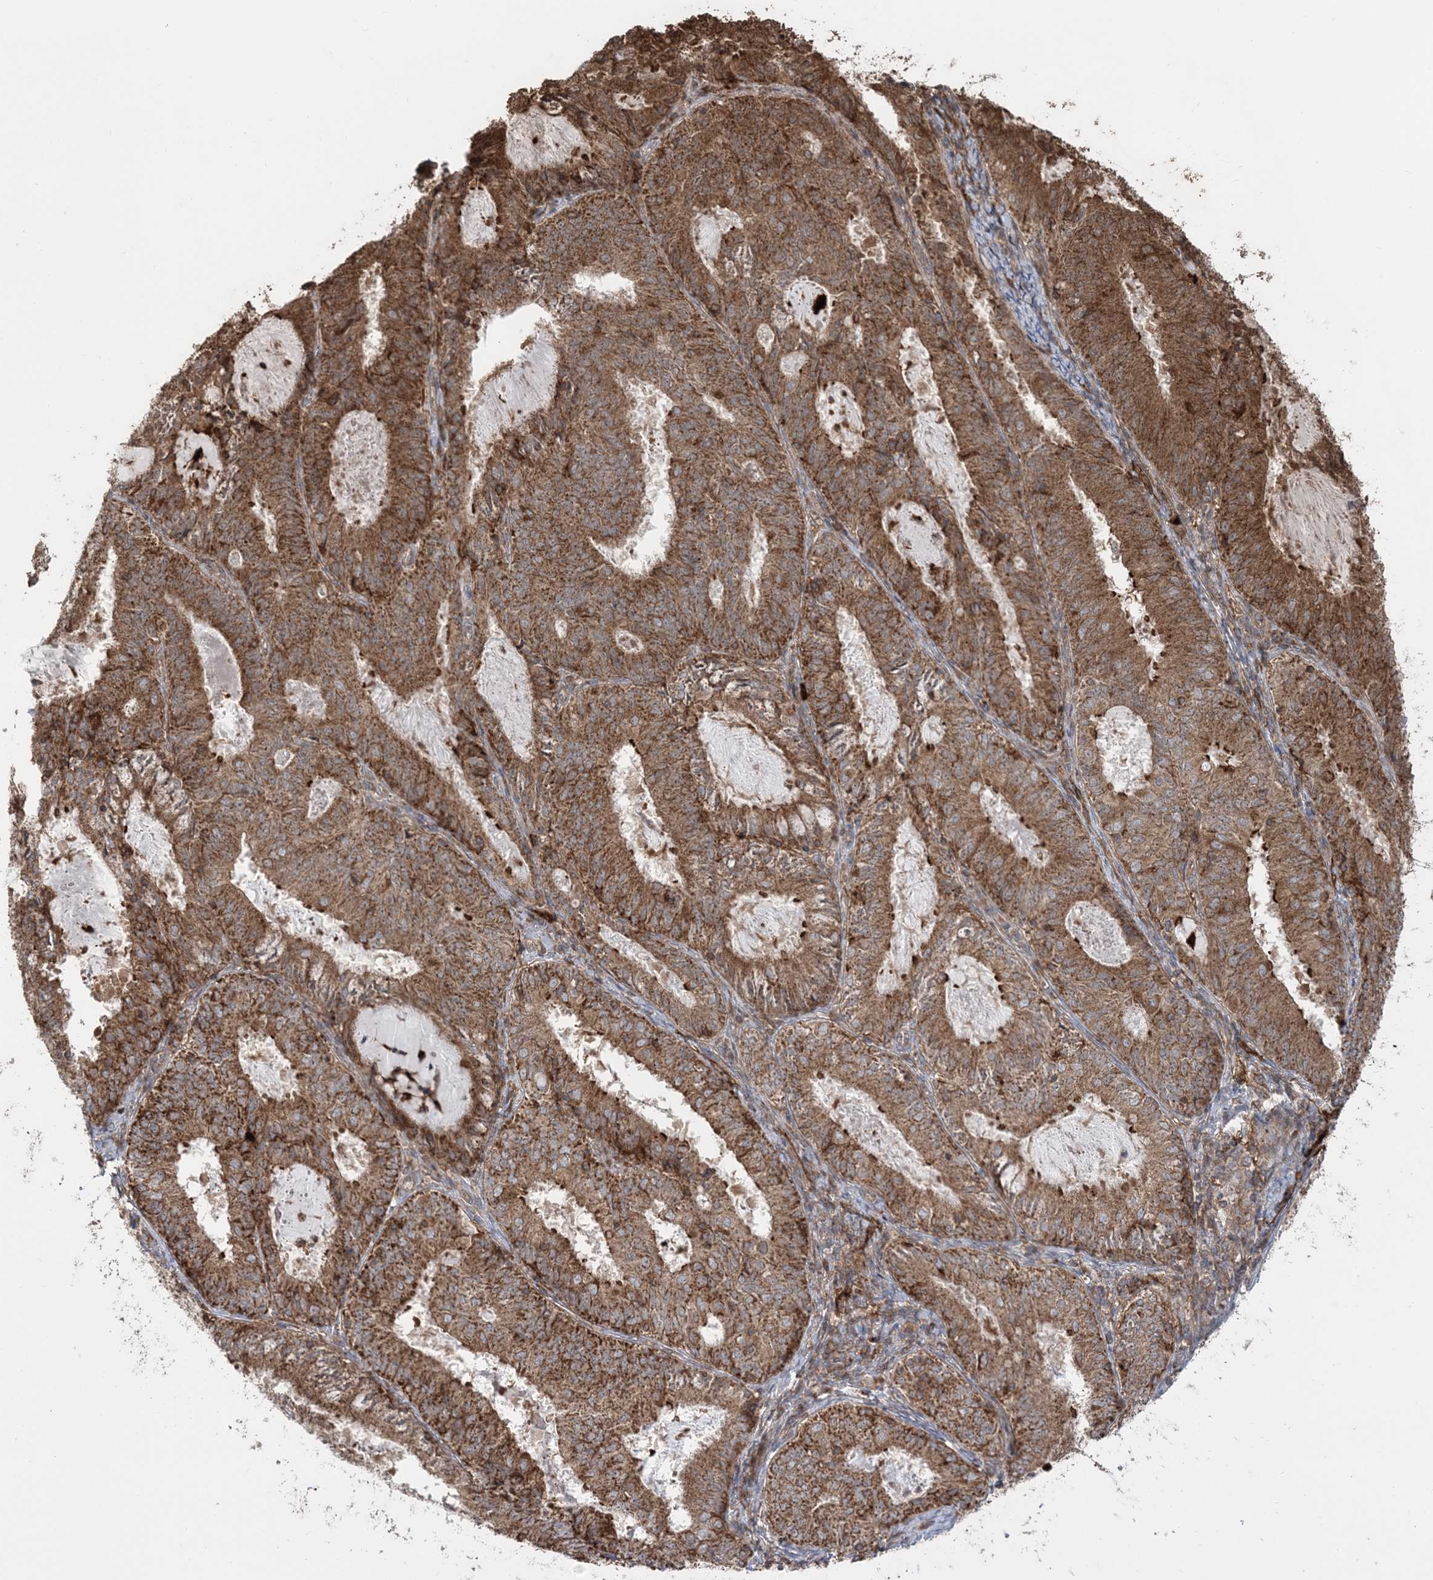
{"staining": {"intensity": "strong", "quantity": ">75%", "location": "cytoplasmic/membranous"}, "tissue": "endometrial cancer", "cell_type": "Tumor cells", "image_type": "cancer", "snomed": [{"axis": "morphology", "description": "Adenocarcinoma, NOS"}, {"axis": "topography", "description": "Endometrium"}], "caption": "Immunohistochemistry (IHC) (DAB) staining of human endometrial cancer shows strong cytoplasmic/membranous protein staining in about >75% of tumor cells.", "gene": "LRPPRC", "patient": {"sex": "female", "age": 57}}